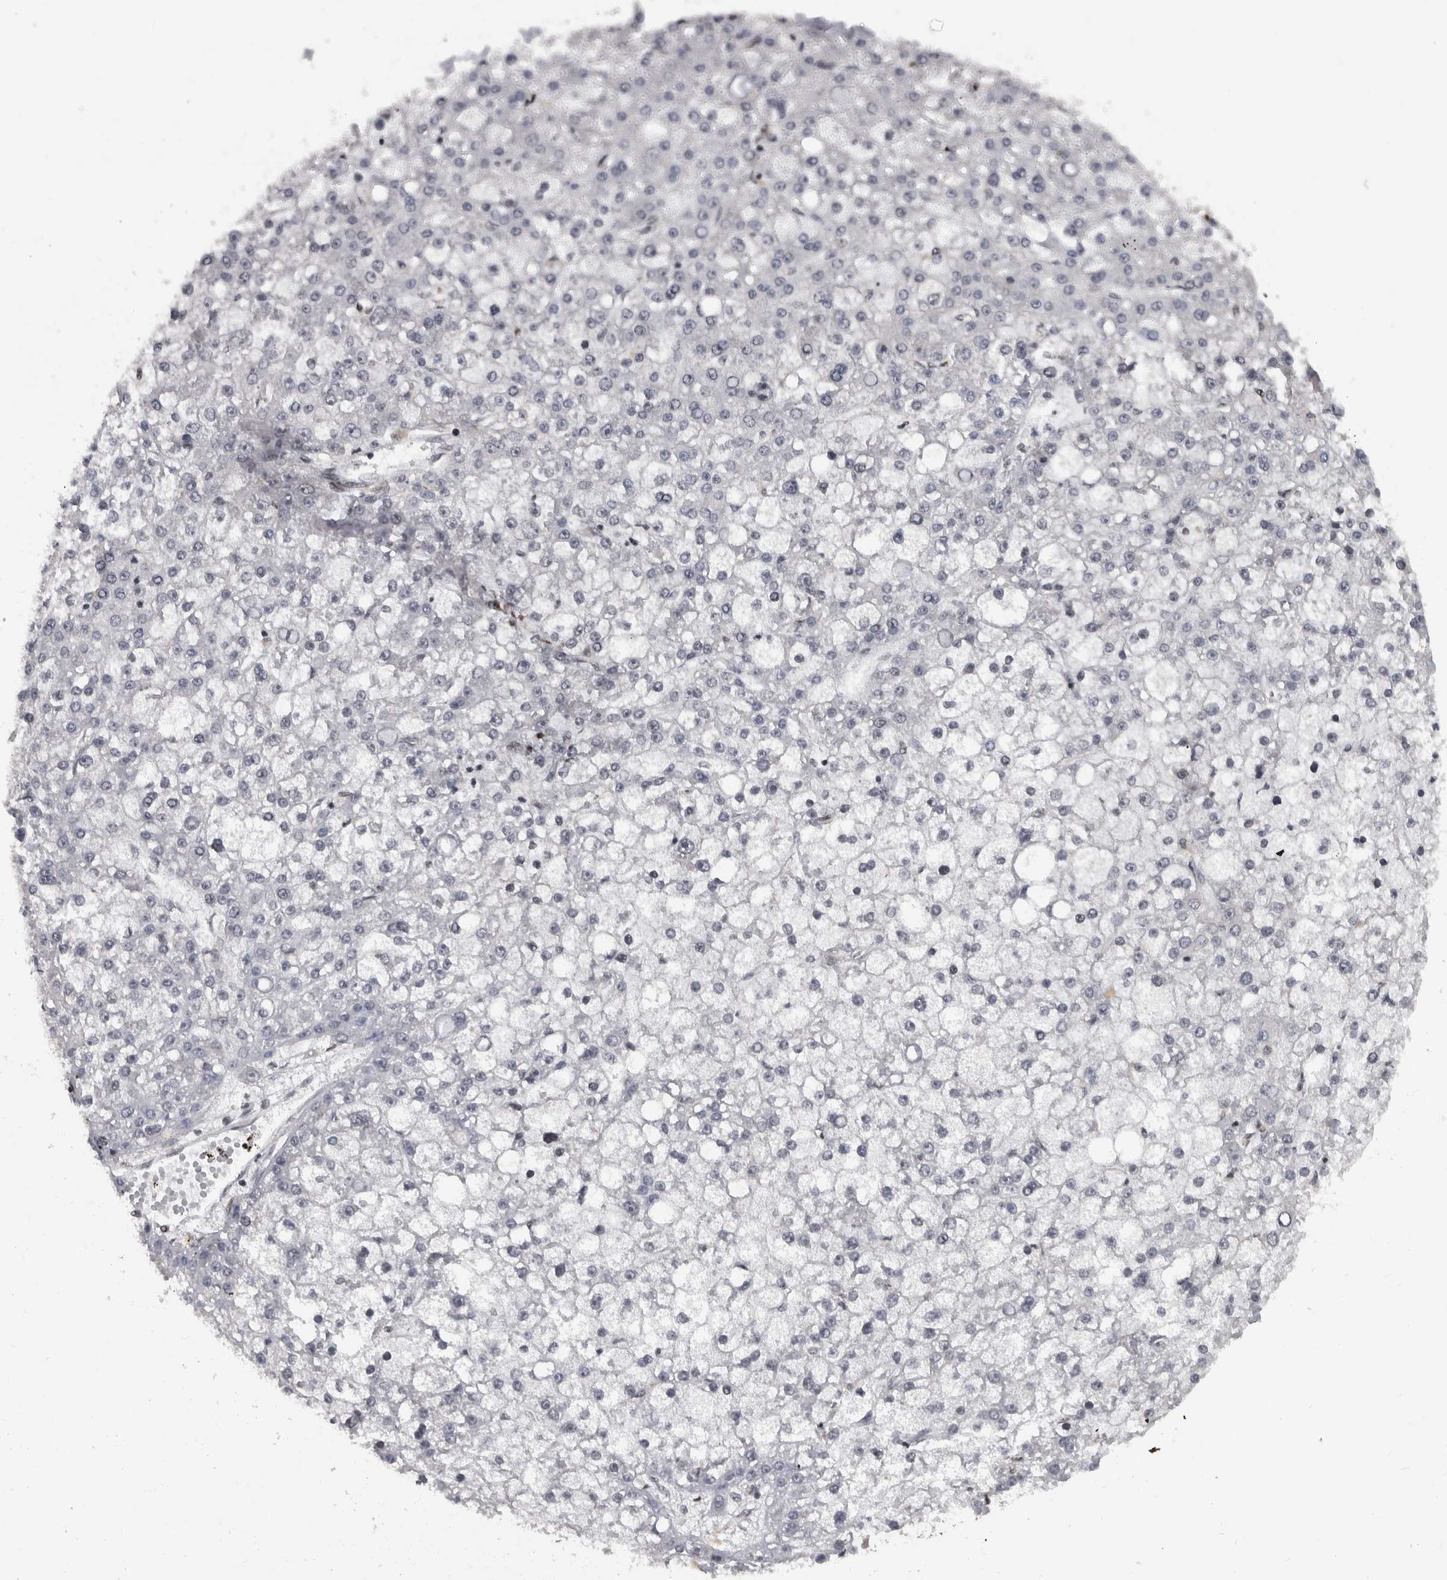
{"staining": {"intensity": "negative", "quantity": "none", "location": "none"}, "tissue": "liver cancer", "cell_type": "Tumor cells", "image_type": "cancer", "snomed": [{"axis": "morphology", "description": "Carcinoma, Hepatocellular, NOS"}, {"axis": "topography", "description": "Liver"}], "caption": "High power microscopy image of an immunohistochemistry image of liver hepatocellular carcinoma, revealing no significant expression in tumor cells. (DAB (3,3'-diaminobenzidine) immunohistochemistry, high magnification).", "gene": "ZSCAN2", "patient": {"sex": "male", "age": 67}}